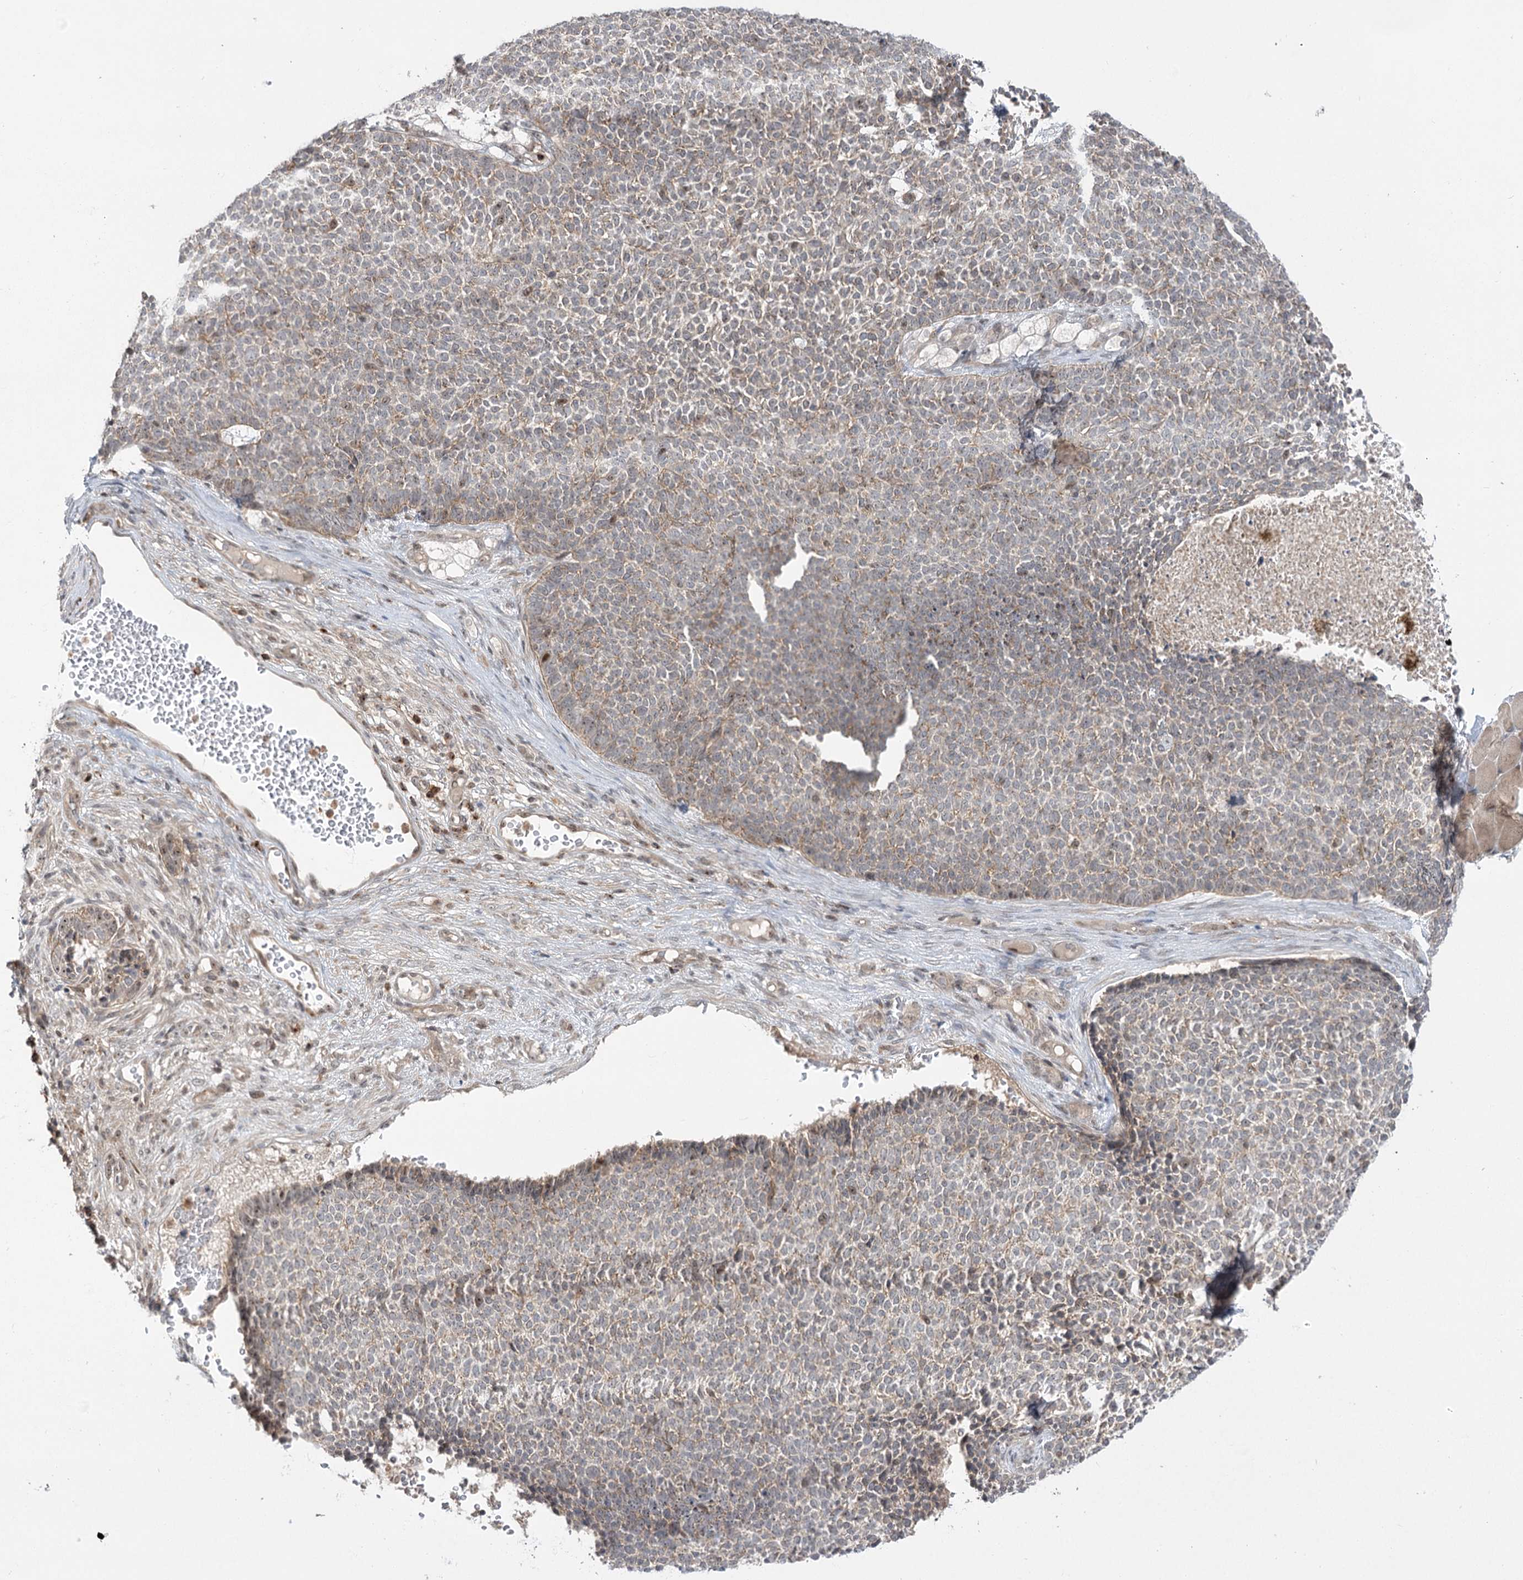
{"staining": {"intensity": "weak", "quantity": "<25%", "location": "cytoplasmic/membranous"}, "tissue": "skin cancer", "cell_type": "Tumor cells", "image_type": "cancer", "snomed": [{"axis": "morphology", "description": "Basal cell carcinoma"}, {"axis": "topography", "description": "Skin"}], "caption": "IHC micrograph of human skin cancer (basal cell carcinoma) stained for a protein (brown), which shows no expression in tumor cells. The staining was performed using DAB (3,3'-diaminobenzidine) to visualize the protein expression in brown, while the nuclei were stained in blue with hematoxylin (Magnification: 20x).", "gene": "SYTL1", "patient": {"sex": "female", "age": 84}}